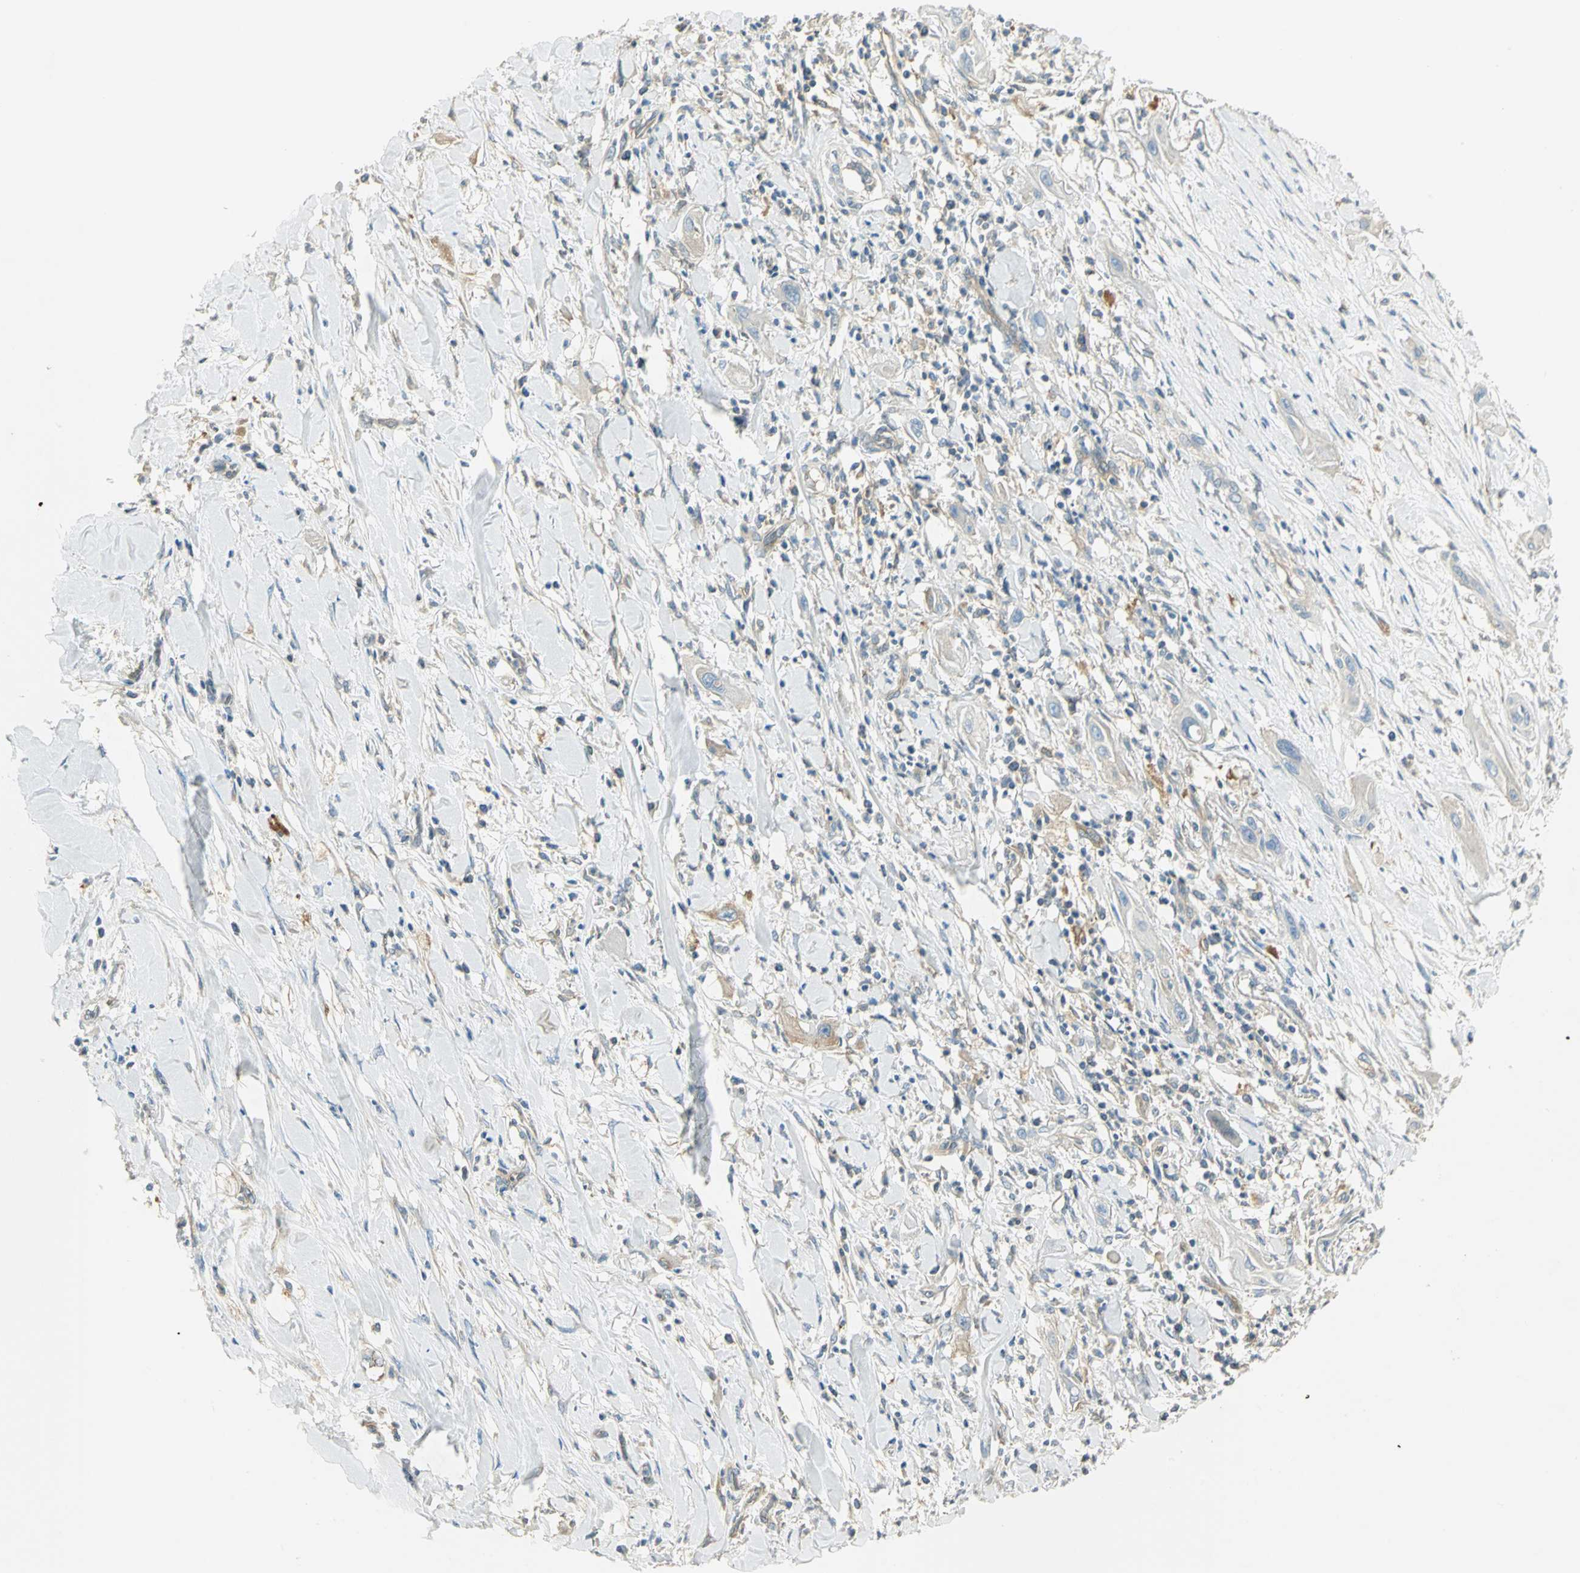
{"staining": {"intensity": "weak", "quantity": "<25%", "location": "cytoplasmic/membranous"}, "tissue": "lung cancer", "cell_type": "Tumor cells", "image_type": "cancer", "snomed": [{"axis": "morphology", "description": "Squamous cell carcinoma, NOS"}, {"axis": "topography", "description": "Lung"}], "caption": "Tumor cells are negative for brown protein staining in lung squamous cell carcinoma.", "gene": "TSC22D2", "patient": {"sex": "female", "age": 47}}